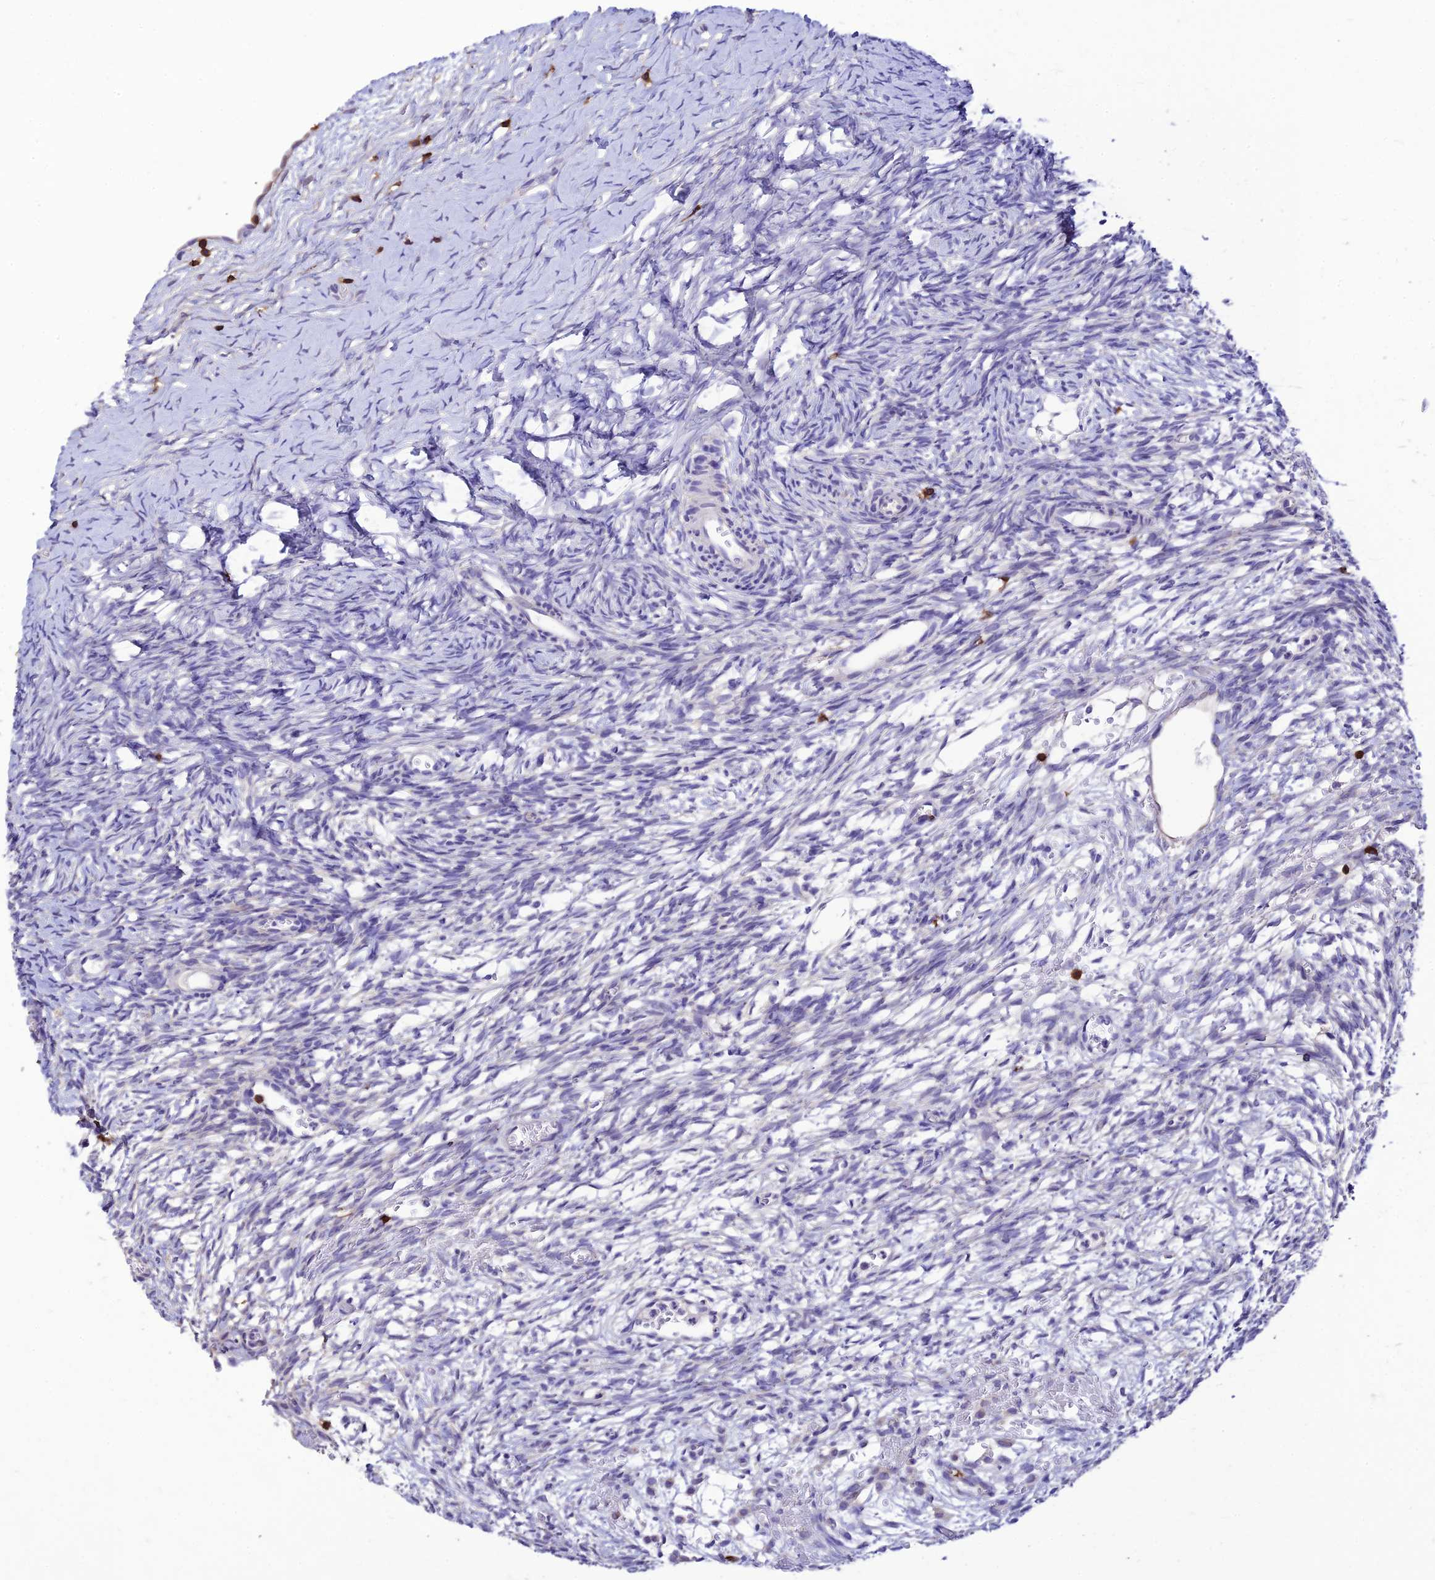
{"staining": {"intensity": "negative", "quantity": "none", "location": "none"}, "tissue": "ovary", "cell_type": "Follicle cells", "image_type": "normal", "snomed": [{"axis": "morphology", "description": "Normal tissue, NOS"}, {"axis": "topography", "description": "Ovary"}], "caption": "The immunohistochemistry (IHC) micrograph has no significant staining in follicle cells of ovary. (Immunohistochemistry, brightfield microscopy, high magnification).", "gene": "PTPRCAP", "patient": {"sex": "female", "age": 39}}